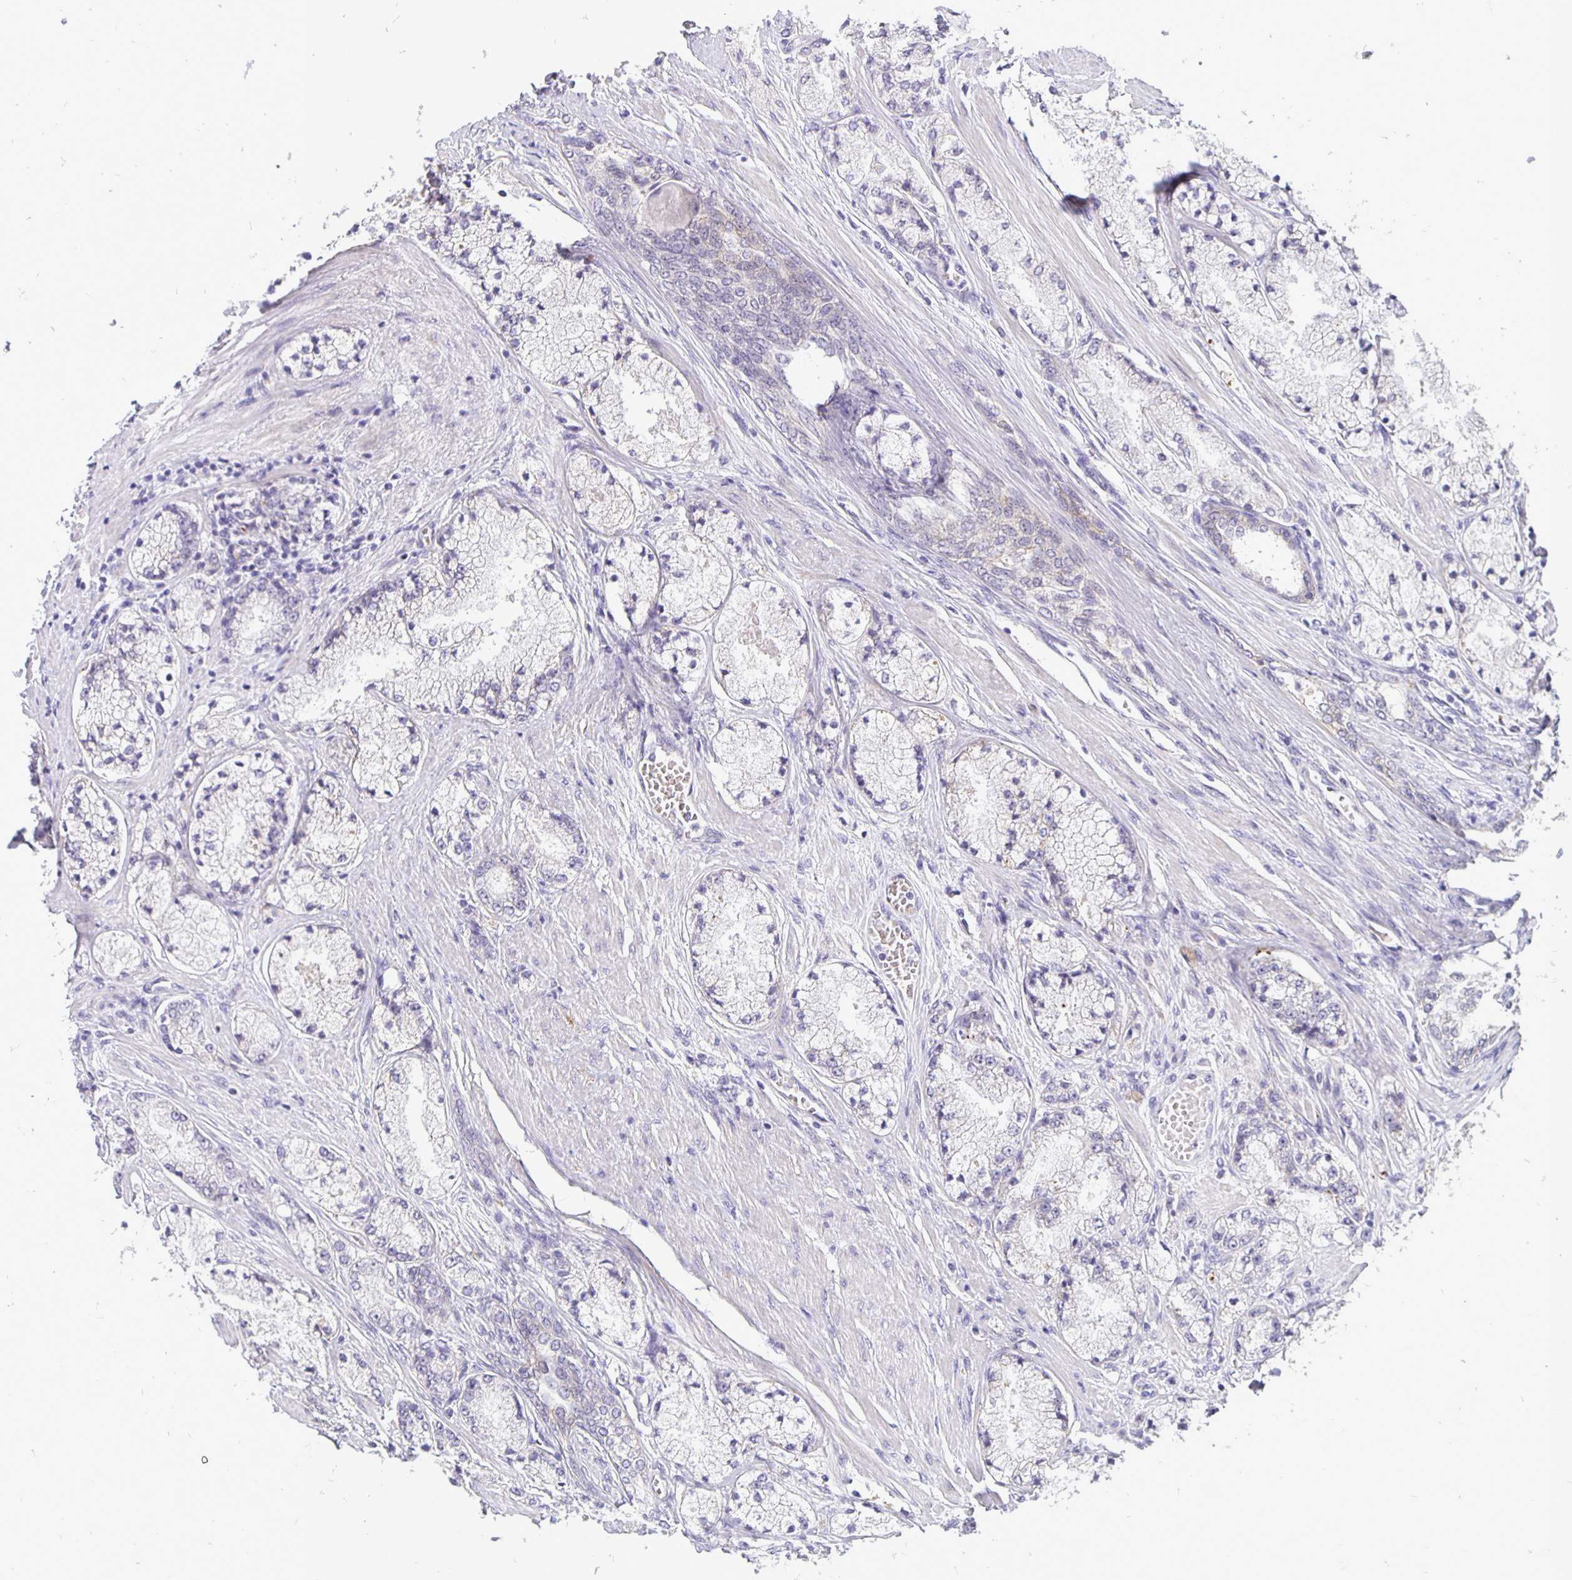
{"staining": {"intensity": "negative", "quantity": "none", "location": "none"}, "tissue": "prostate cancer", "cell_type": "Tumor cells", "image_type": "cancer", "snomed": [{"axis": "morphology", "description": "Adenocarcinoma, High grade"}, {"axis": "topography", "description": "Prostate"}], "caption": "High power microscopy image of an IHC photomicrograph of prostate high-grade adenocarcinoma, revealing no significant staining in tumor cells.", "gene": "ERBB2", "patient": {"sex": "male", "age": 63}}